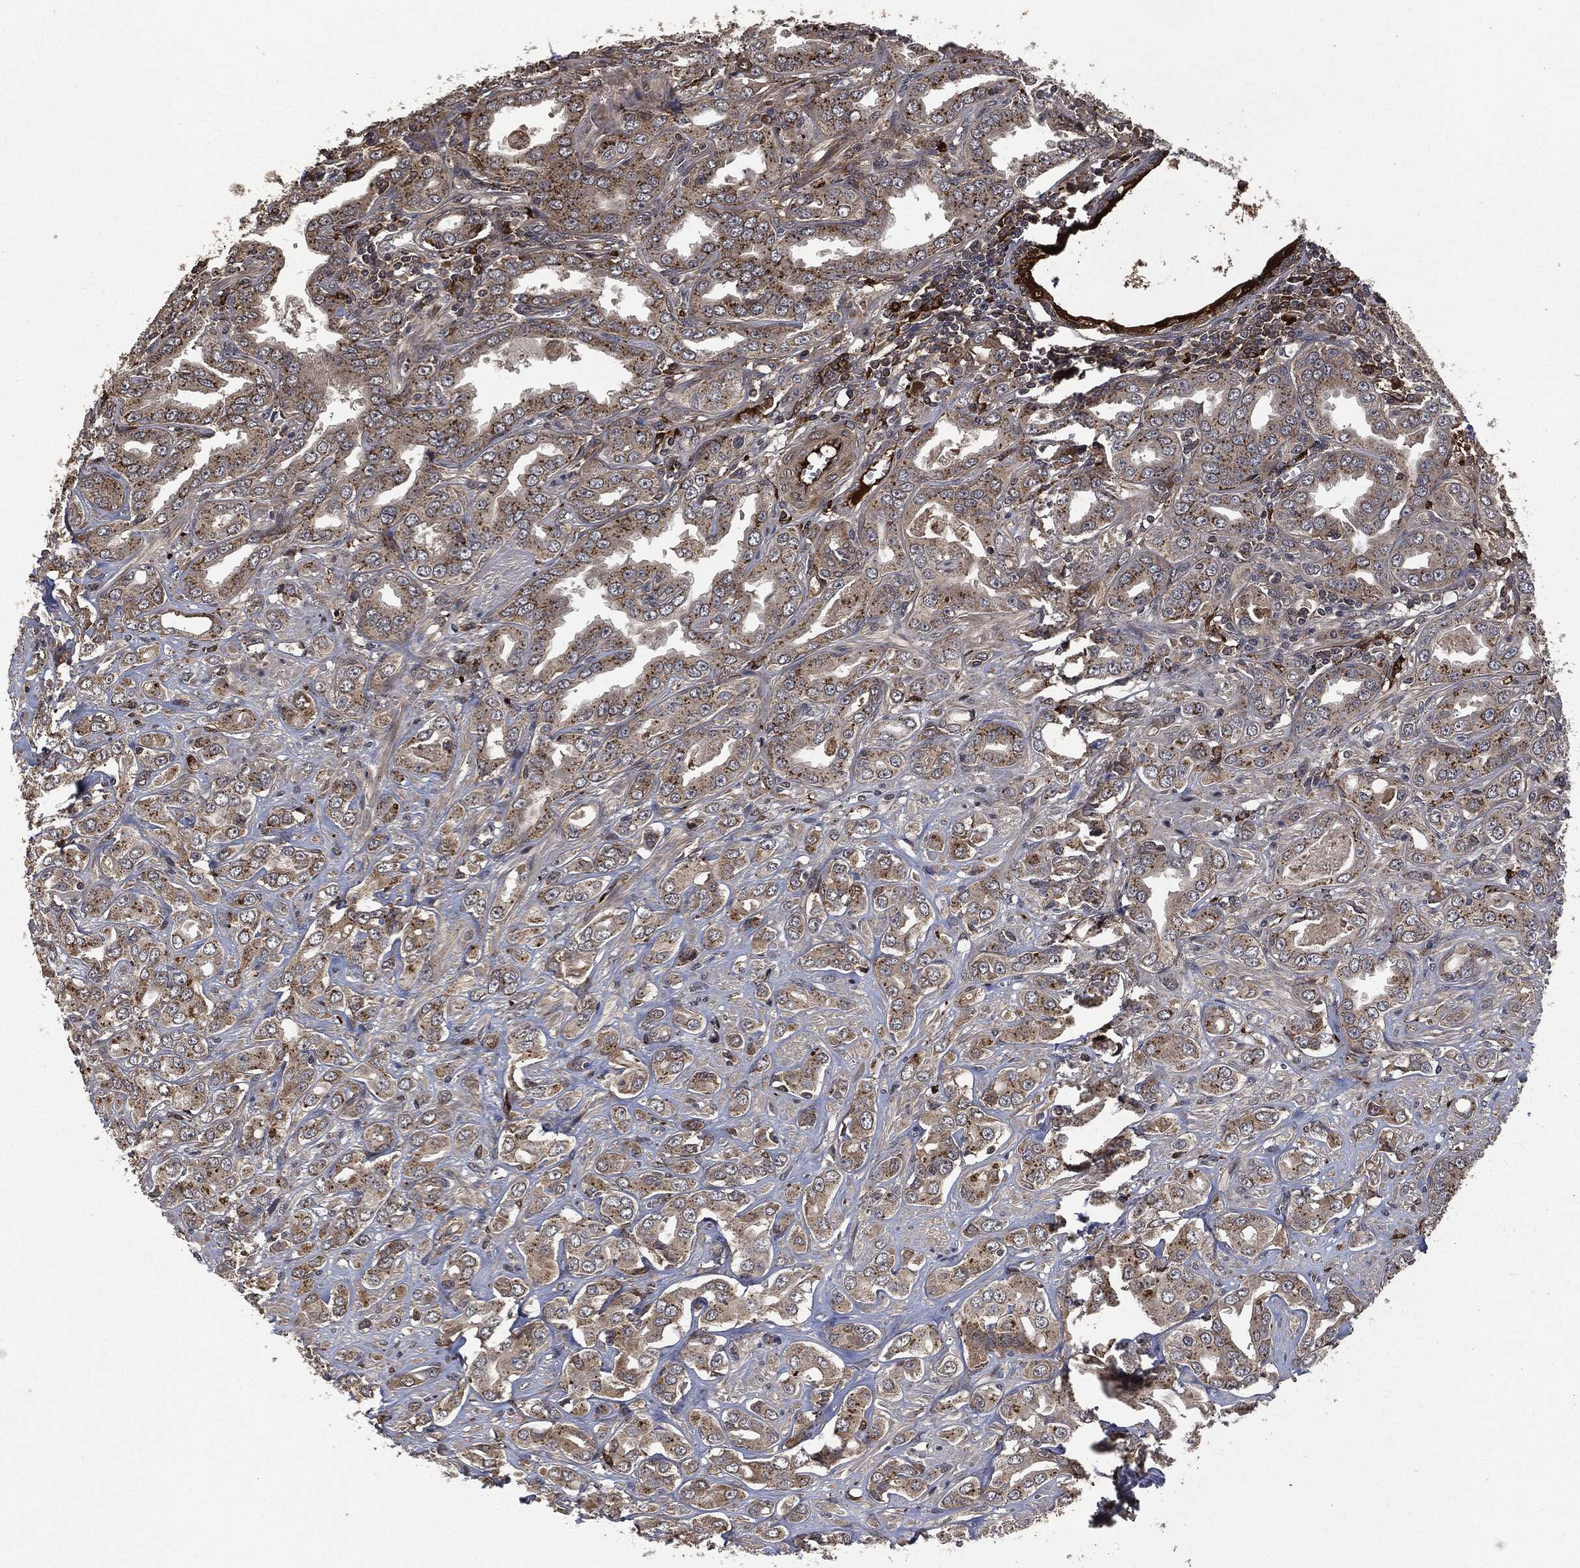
{"staining": {"intensity": "moderate", "quantity": "25%-75%", "location": "cytoplasmic/membranous"}, "tissue": "prostate cancer", "cell_type": "Tumor cells", "image_type": "cancer", "snomed": [{"axis": "morphology", "description": "Adenocarcinoma, NOS"}, {"axis": "topography", "description": "Prostate and seminal vesicle, NOS"}, {"axis": "topography", "description": "Prostate"}], "caption": "Human prostate cancer stained with a protein marker reveals moderate staining in tumor cells.", "gene": "CRABP2", "patient": {"sex": "male", "age": 69}}